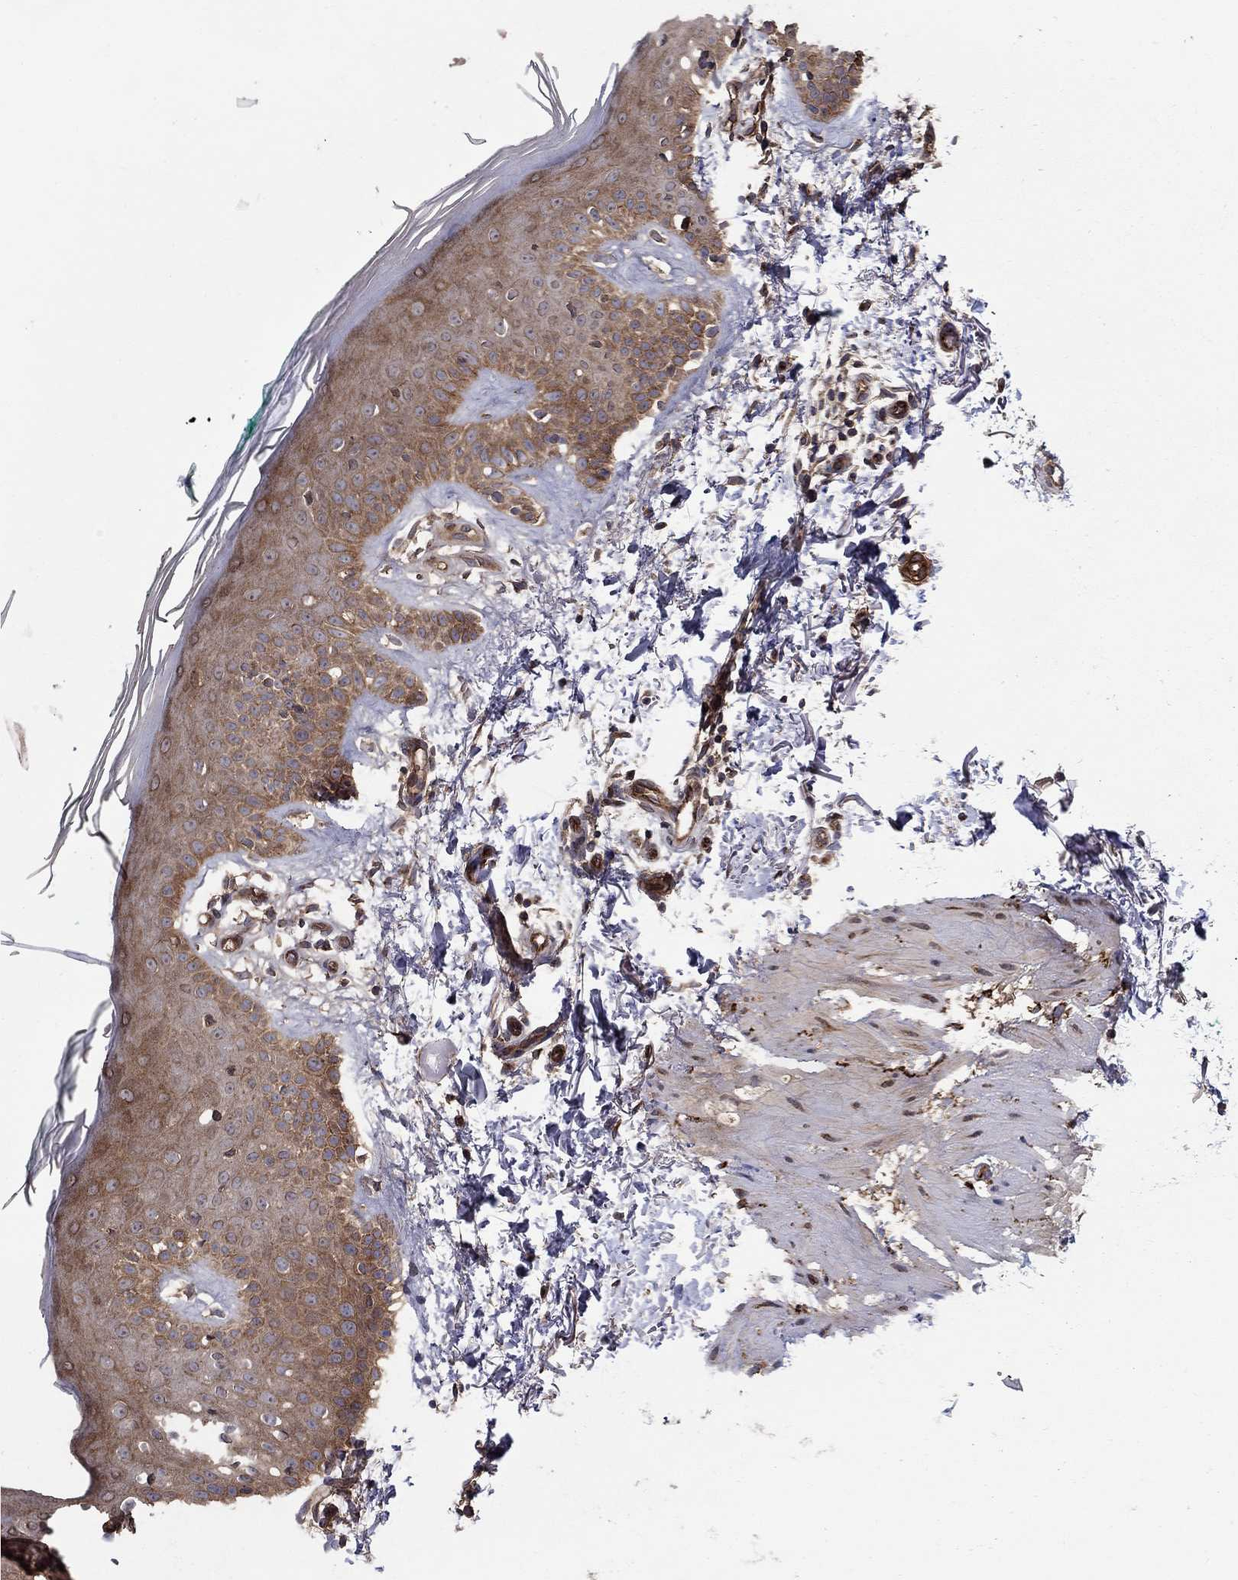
{"staining": {"intensity": "strong", "quantity": "25%-75%", "location": "cytoplasmic/membranous"}, "tissue": "skin", "cell_type": "Fibroblasts", "image_type": "normal", "snomed": [{"axis": "morphology", "description": "Normal tissue, NOS"}, {"axis": "morphology", "description": "Inflammation, NOS"}, {"axis": "morphology", "description": "Fibrosis, NOS"}, {"axis": "topography", "description": "Skin"}], "caption": "Skin was stained to show a protein in brown. There is high levels of strong cytoplasmic/membranous staining in about 25%-75% of fibroblasts. Using DAB (3,3'-diaminobenzidine) (brown) and hematoxylin (blue) stains, captured at high magnification using brightfield microscopy.", "gene": "BMERB1", "patient": {"sex": "male", "age": 71}}